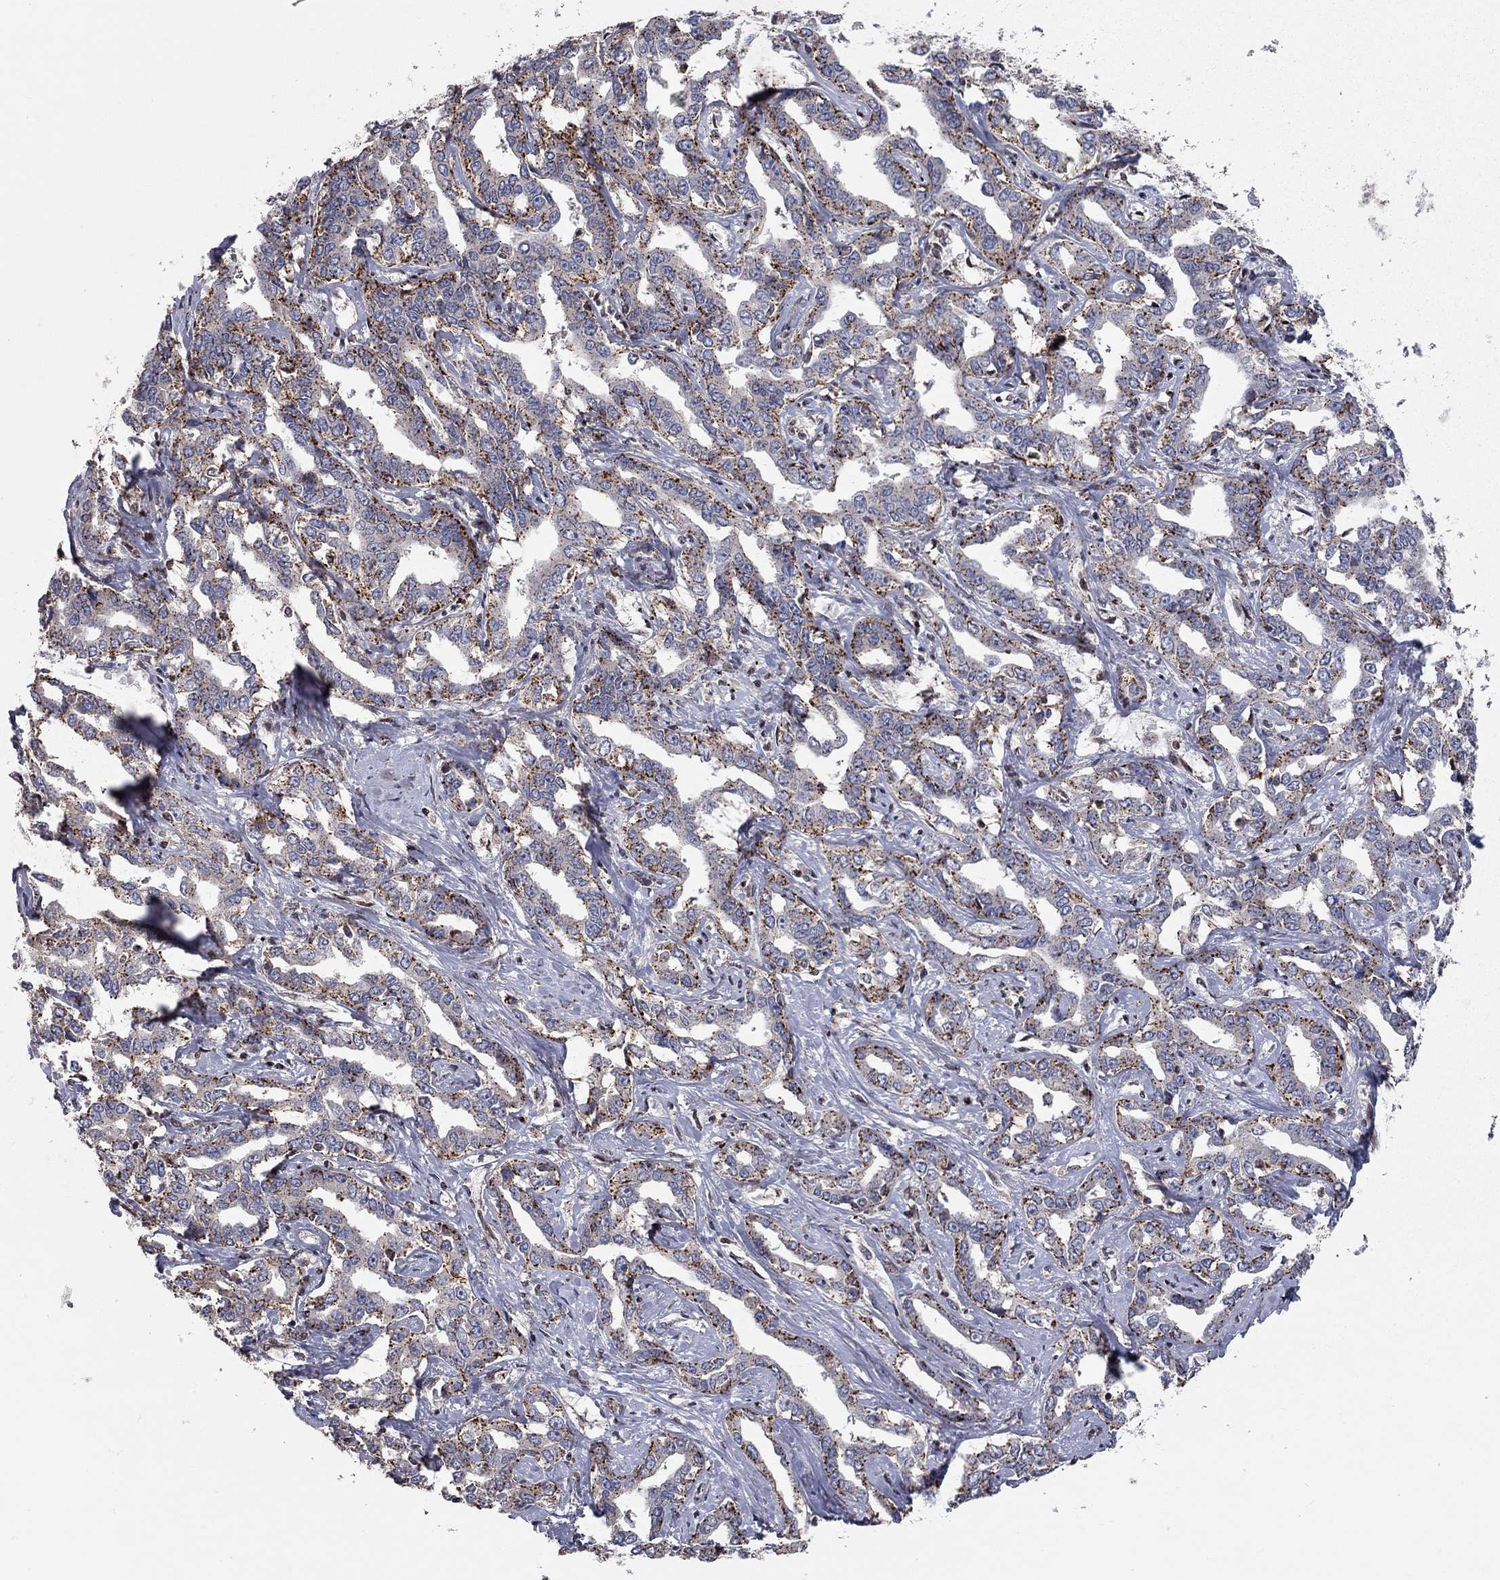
{"staining": {"intensity": "strong", "quantity": ">75%", "location": "cytoplasmic/membranous"}, "tissue": "liver cancer", "cell_type": "Tumor cells", "image_type": "cancer", "snomed": [{"axis": "morphology", "description": "Cholangiocarcinoma"}, {"axis": "topography", "description": "Liver"}], "caption": "Immunohistochemistry (IHC) micrograph of human liver cancer stained for a protein (brown), which exhibits high levels of strong cytoplasmic/membranous staining in about >75% of tumor cells.", "gene": "ERN2", "patient": {"sex": "male", "age": 59}}